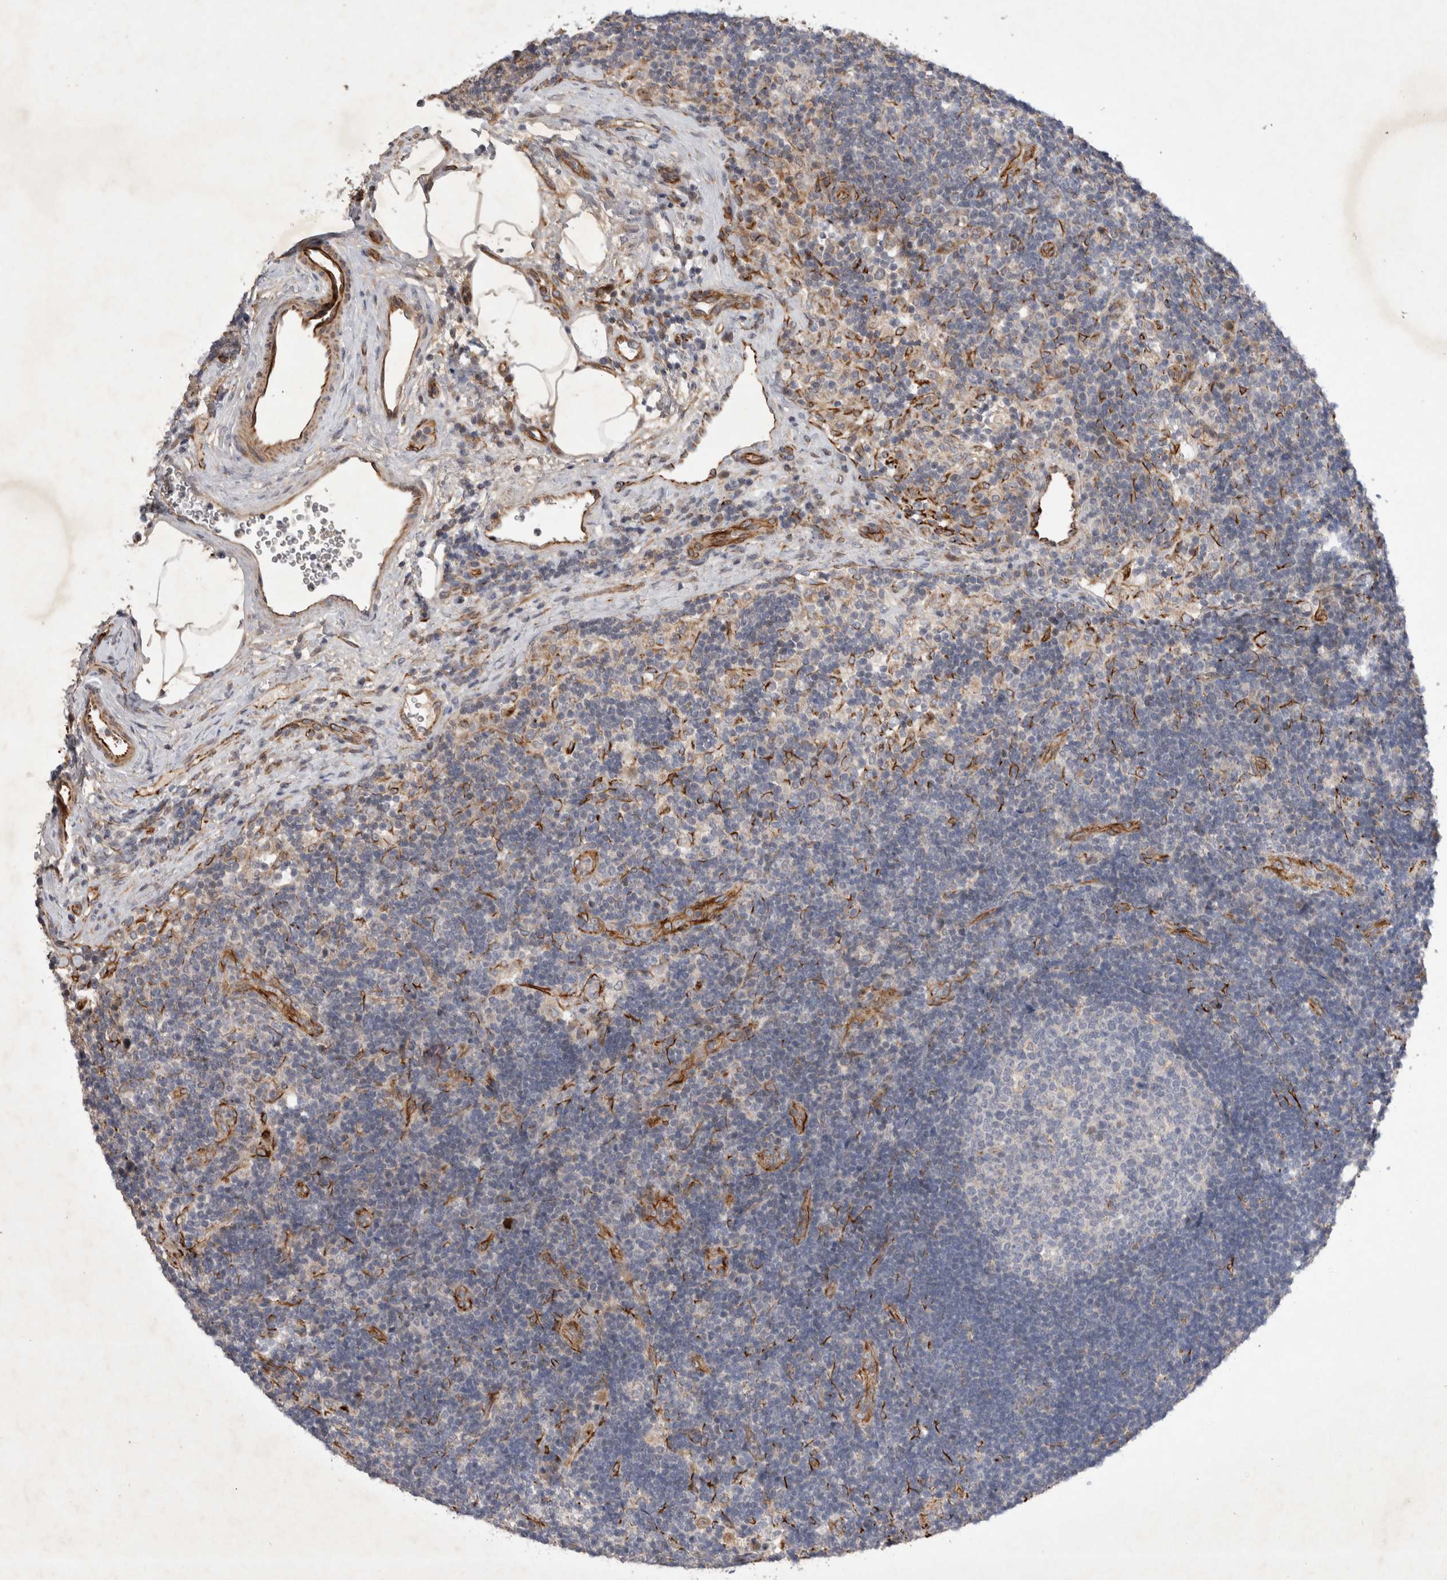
{"staining": {"intensity": "negative", "quantity": "none", "location": "none"}, "tissue": "lymph node", "cell_type": "Germinal center cells", "image_type": "normal", "snomed": [{"axis": "morphology", "description": "Normal tissue, NOS"}, {"axis": "topography", "description": "Lymph node"}], "caption": "The photomicrograph shows no significant staining in germinal center cells of lymph node. The staining was performed using DAB to visualize the protein expression in brown, while the nuclei were stained in blue with hematoxylin (Magnification: 20x).", "gene": "NMU", "patient": {"sex": "female", "age": 22}}